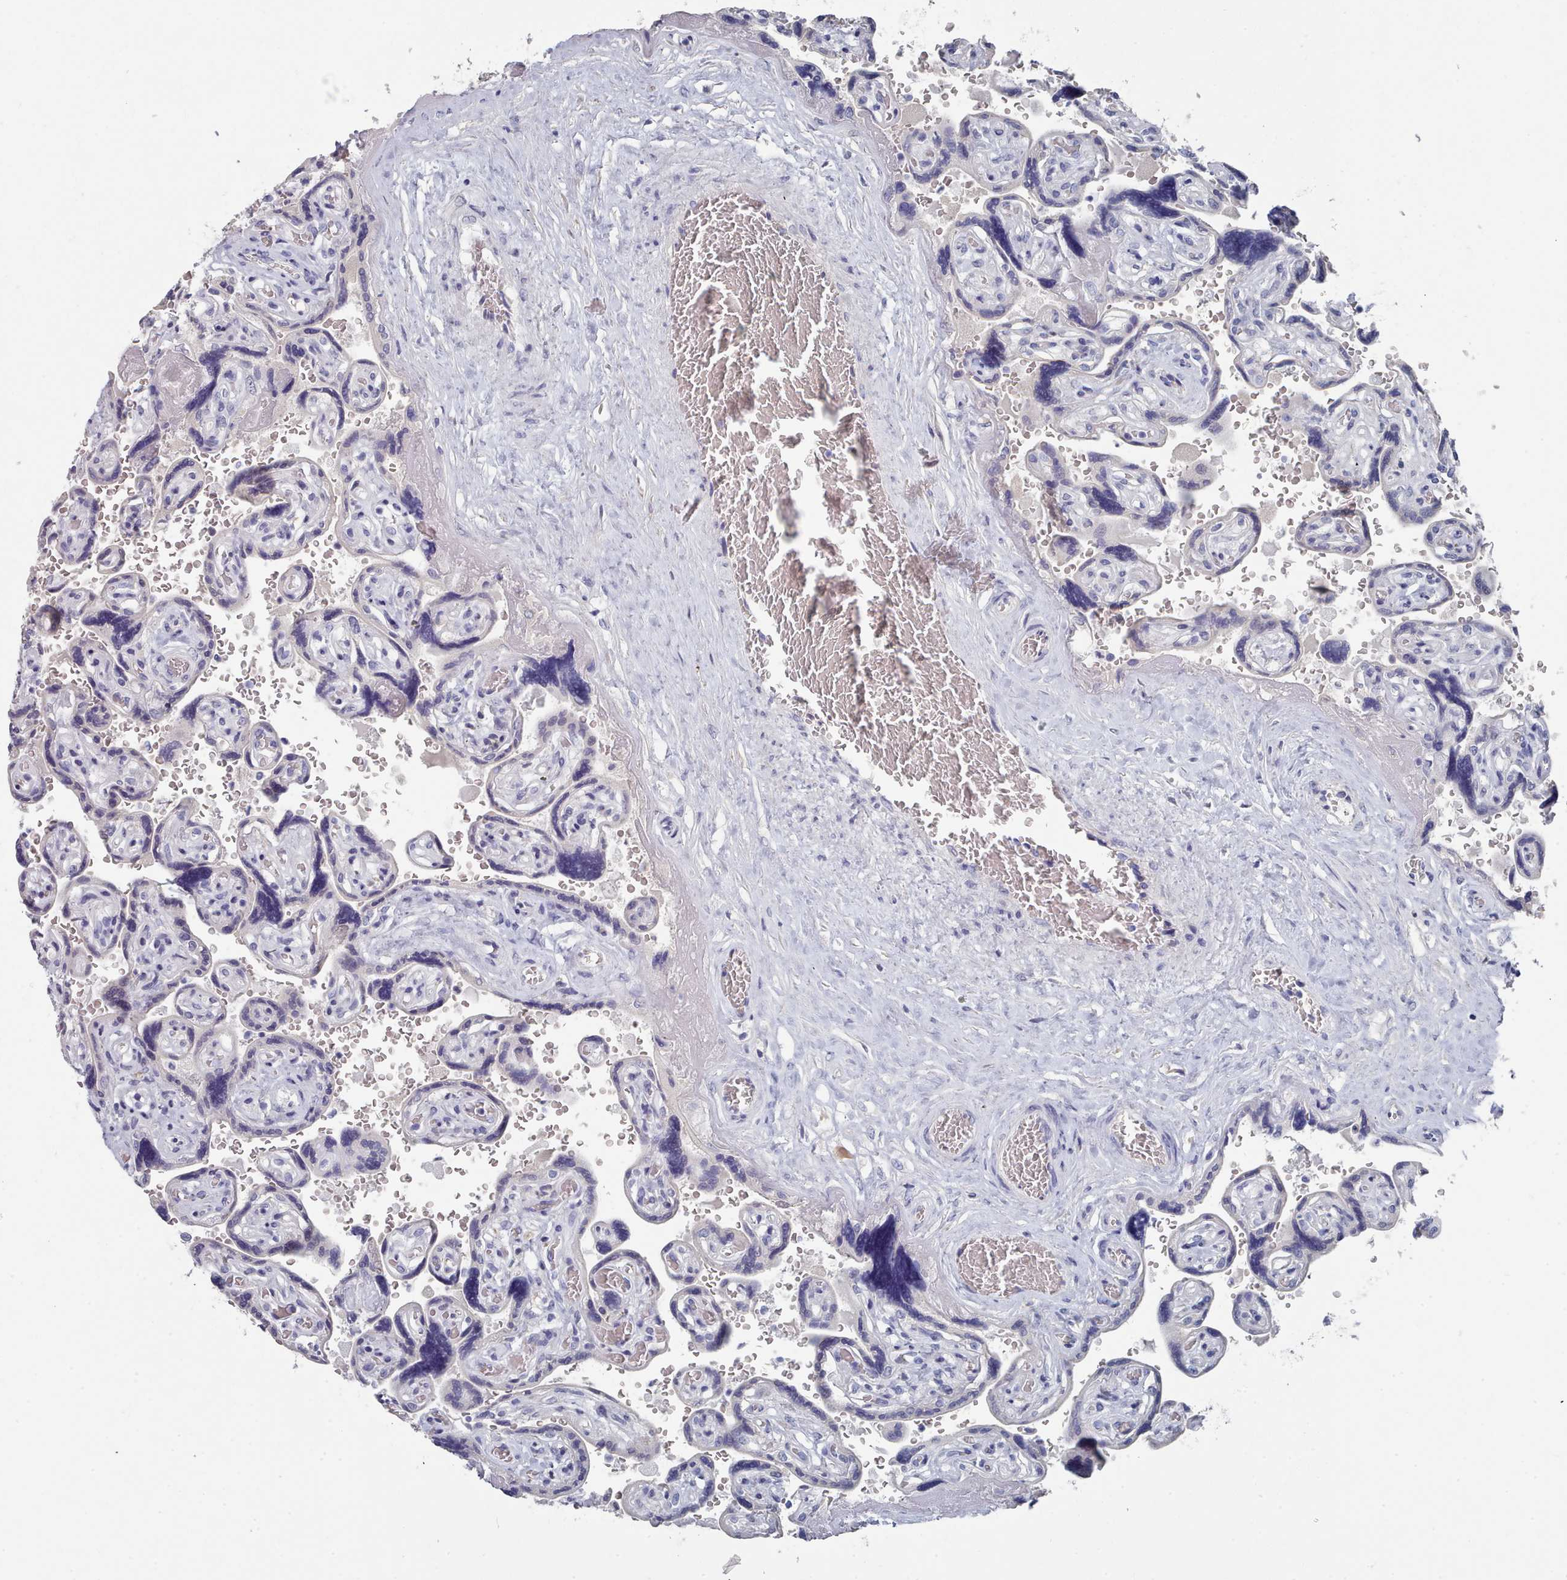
{"staining": {"intensity": "negative", "quantity": "none", "location": "none"}, "tissue": "placenta", "cell_type": "Decidual cells", "image_type": "normal", "snomed": [{"axis": "morphology", "description": "Normal tissue, NOS"}, {"axis": "topography", "description": "Placenta"}], "caption": "DAB (3,3'-diaminobenzidine) immunohistochemical staining of benign placenta reveals no significant positivity in decidual cells.", "gene": "ACAD11", "patient": {"sex": "female", "age": 32}}